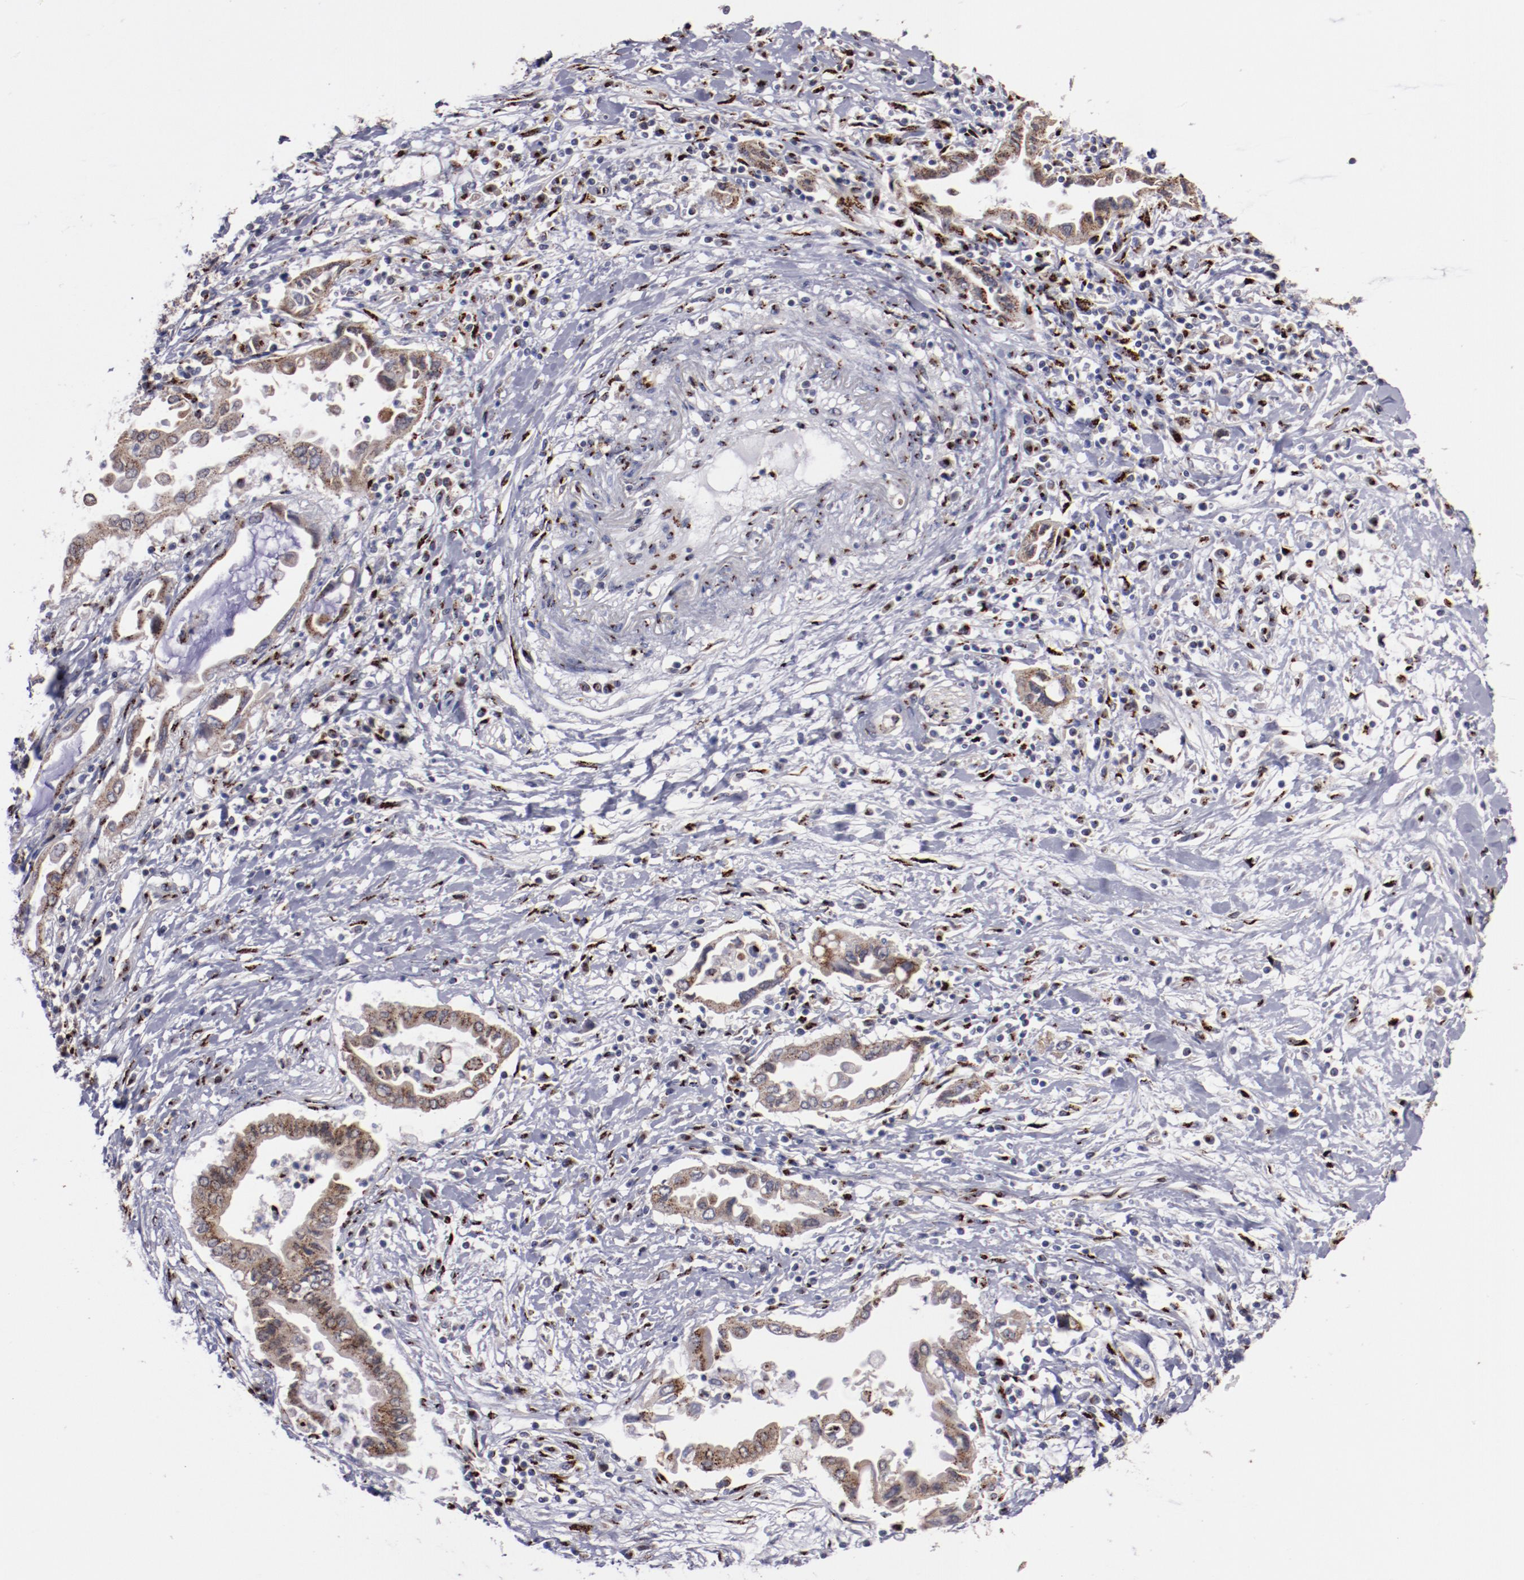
{"staining": {"intensity": "strong", "quantity": ">75%", "location": "cytoplasmic/membranous"}, "tissue": "pancreatic cancer", "cell_type": "Tumor cells", "image_type": "cancer", "snomed": [{"axis": "morphology", "description": "Adenocarcinoma, NOS"}, {"axis": "topography", "description": "Pancreas"}], "caption": "This histopathology image shows immunohistochemistry (IHC) staining of human pancreatic adenocarcinoma, with high strong cytoplasmic/membranous positivity in approximately >75% of tumor cells.", "gene": "GOLIM4", "patient": {"sex": "female", "age": 57}}